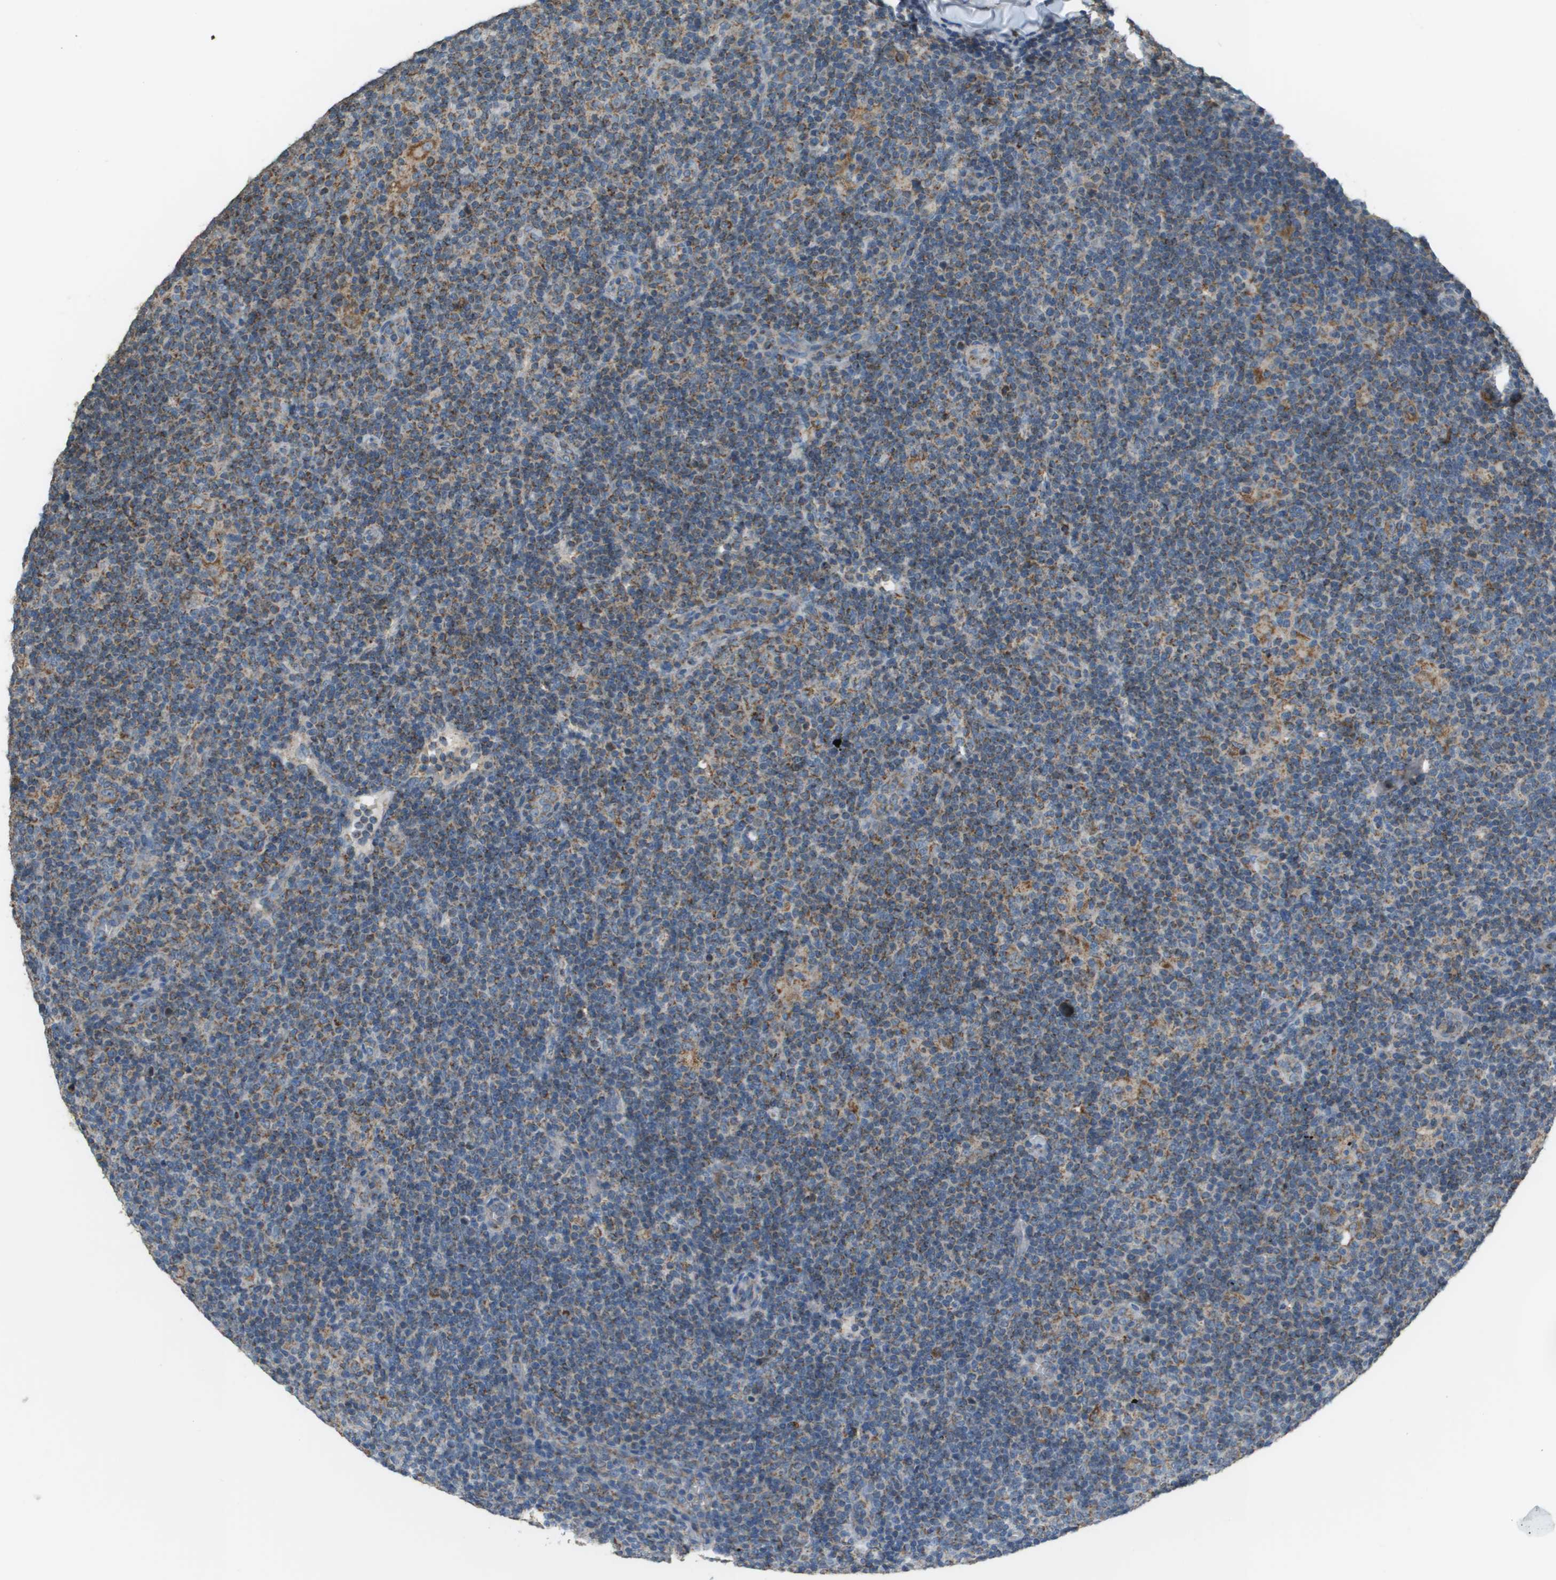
{"staining": {"intensity": "moderate", "quantity": ">75%", "location": "cytoplasmic/membranous"}, "tissue": "lymphoma", "cell_type": "Tumor cells", "image_type": "cancer", "snomed": [{"axis": "morphology", "description": "Hodgkin's disease, NOS"}, {"axis": "topography", "description": "Lymph node"}], "caption": "Hodgkin's disease stained with IHC shows moderate cytoplasmic/membranous positivity in about >75% of tumor cells.", "gene": "FH", "patient": {"sex": "female", "age": 57}}